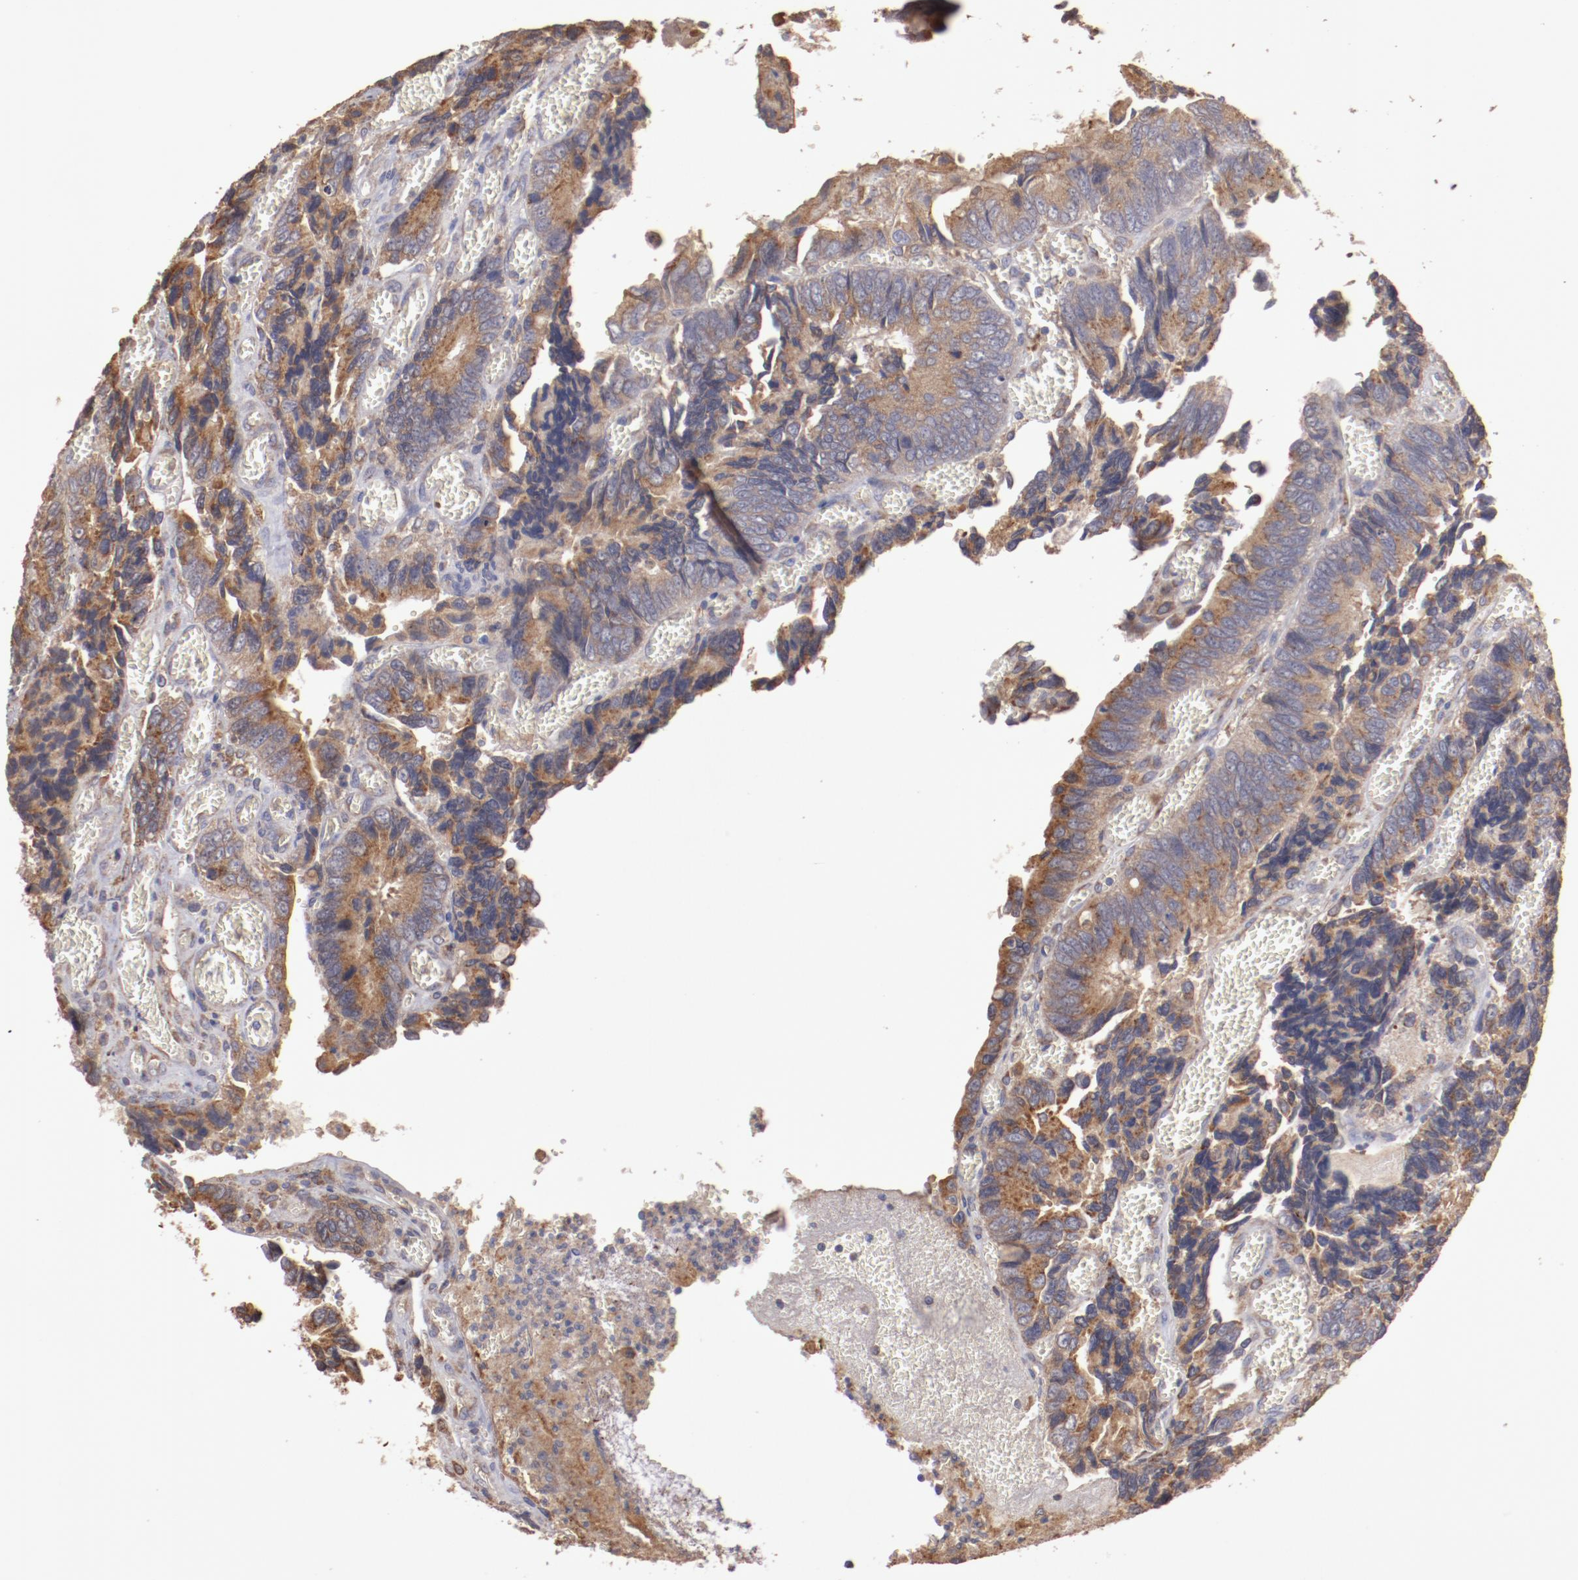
{"staining": {"intensity": "moderate", "quantity": ">75%", "location": "cytoplasmic/membranous"}, "tissue": "colorectal cancer", "cell_type": "Tumor cells", "image_type": "cancer", "snomed": [{"axis": "morphology", "description": "Adenocarcinoma, NOS"}, {"axis": "topography", "description": "Colon"}], "caption": "Protein analysis of colorectal cancer tissue demonstrates moderate cytoplasmic/membranous positivity in about >75% of tumor cells.", "gene": "NFKBIE", "patient": {"sex": "male", "age": 72}}